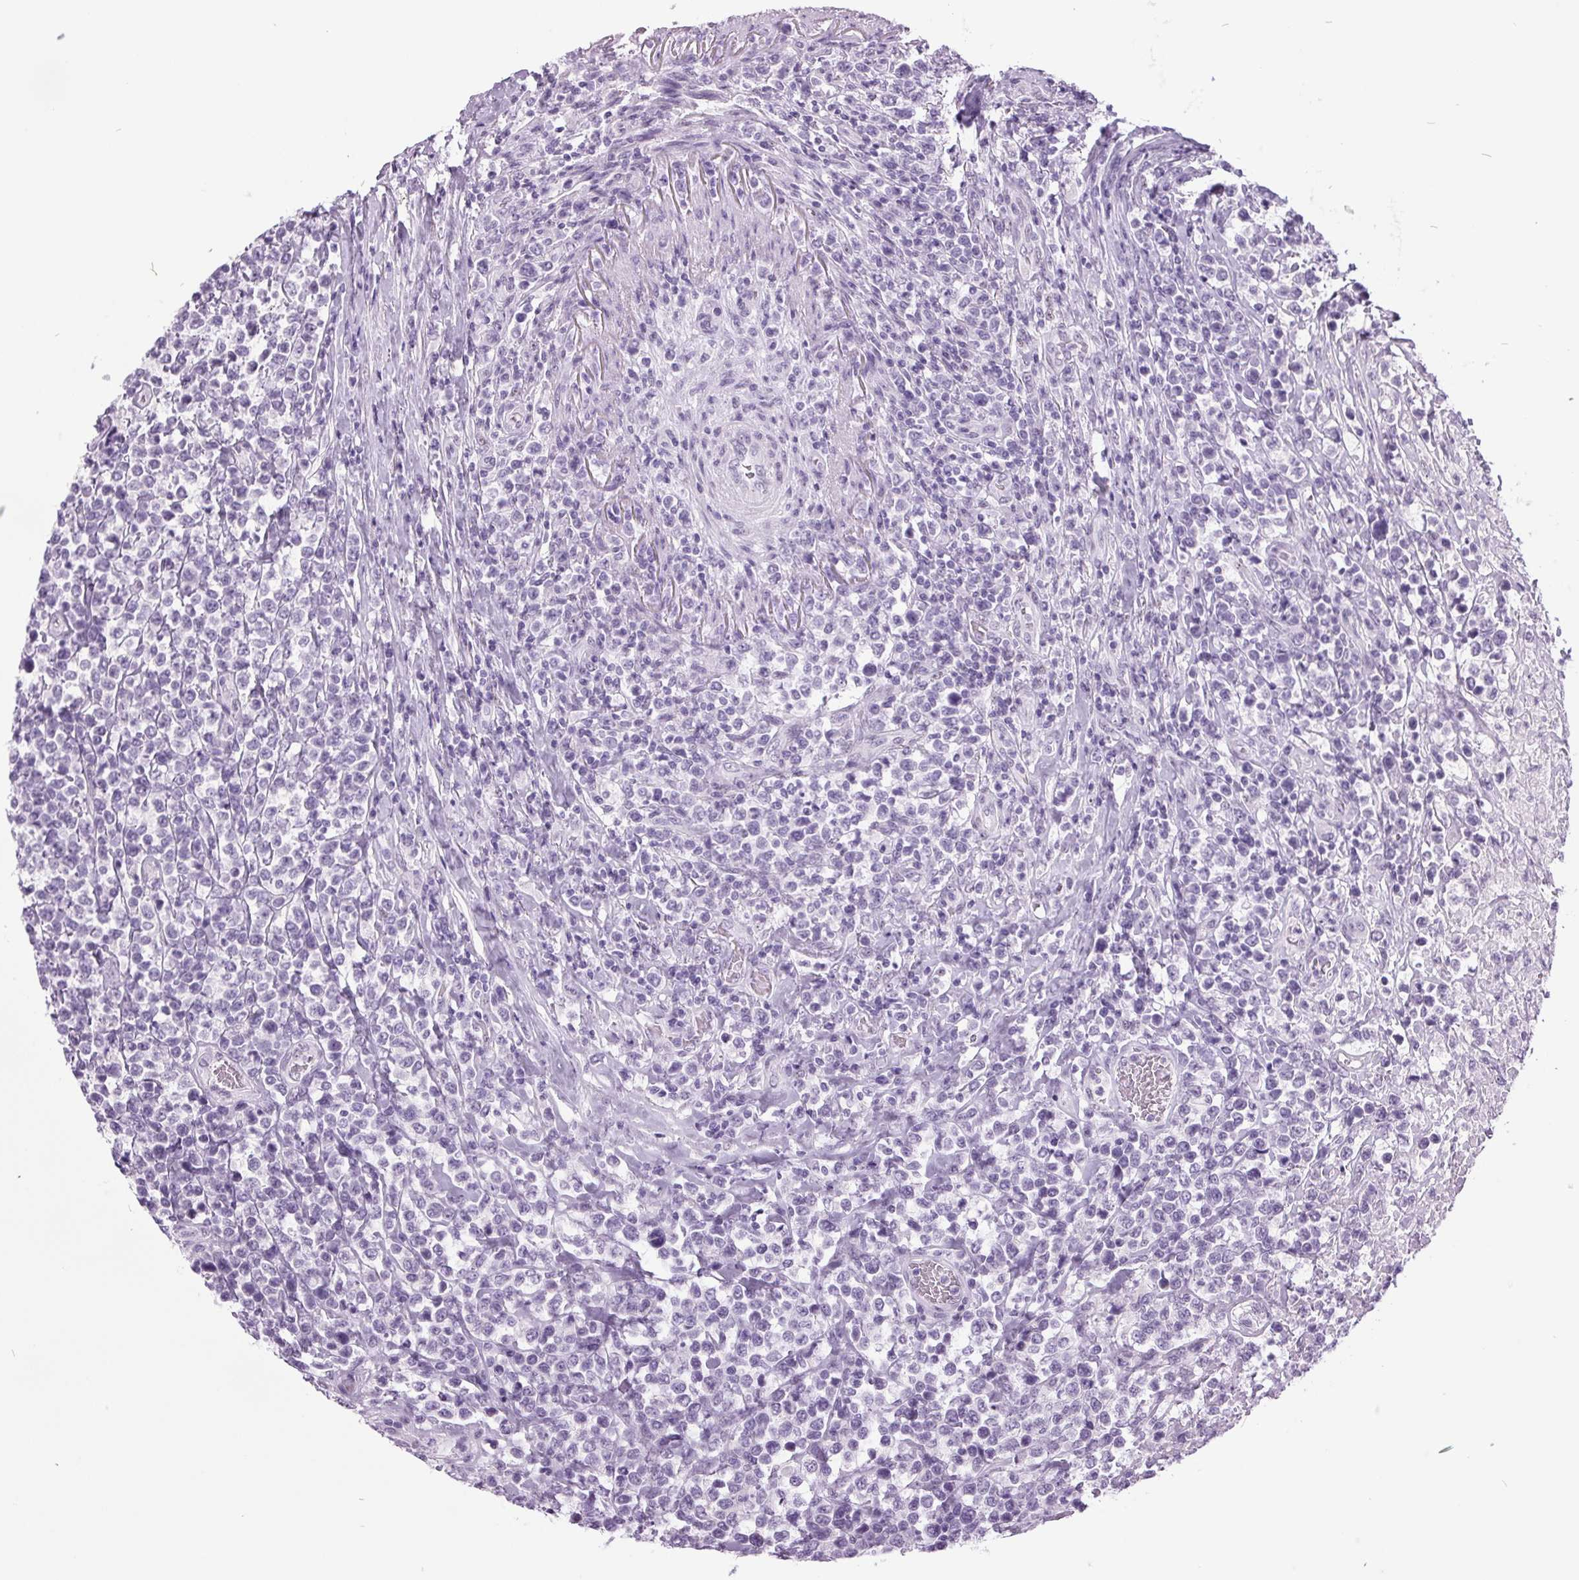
{"staining": {"intensity": "negative", "quantity": "none", "location": "none"}, "tissue": "lymphoma", "cell_type": "Tumor cells", "image_type": "cancer", "snomed": [{"axis": "morphology", "description": "Malignant lymphoma, non-Hodgkin's type, High grade"}, {"axis": "topography", "description": "Soft tissue"}], "caption": "A high-resolution micrograph shows immunohistochemistry staining of malignant lymphoma, non-Hodgkin's type (high-grade), which shows no significant expression in tumor cells.", "gene": "ODAD2", "patient": {"sex": "female", "age": 56}}